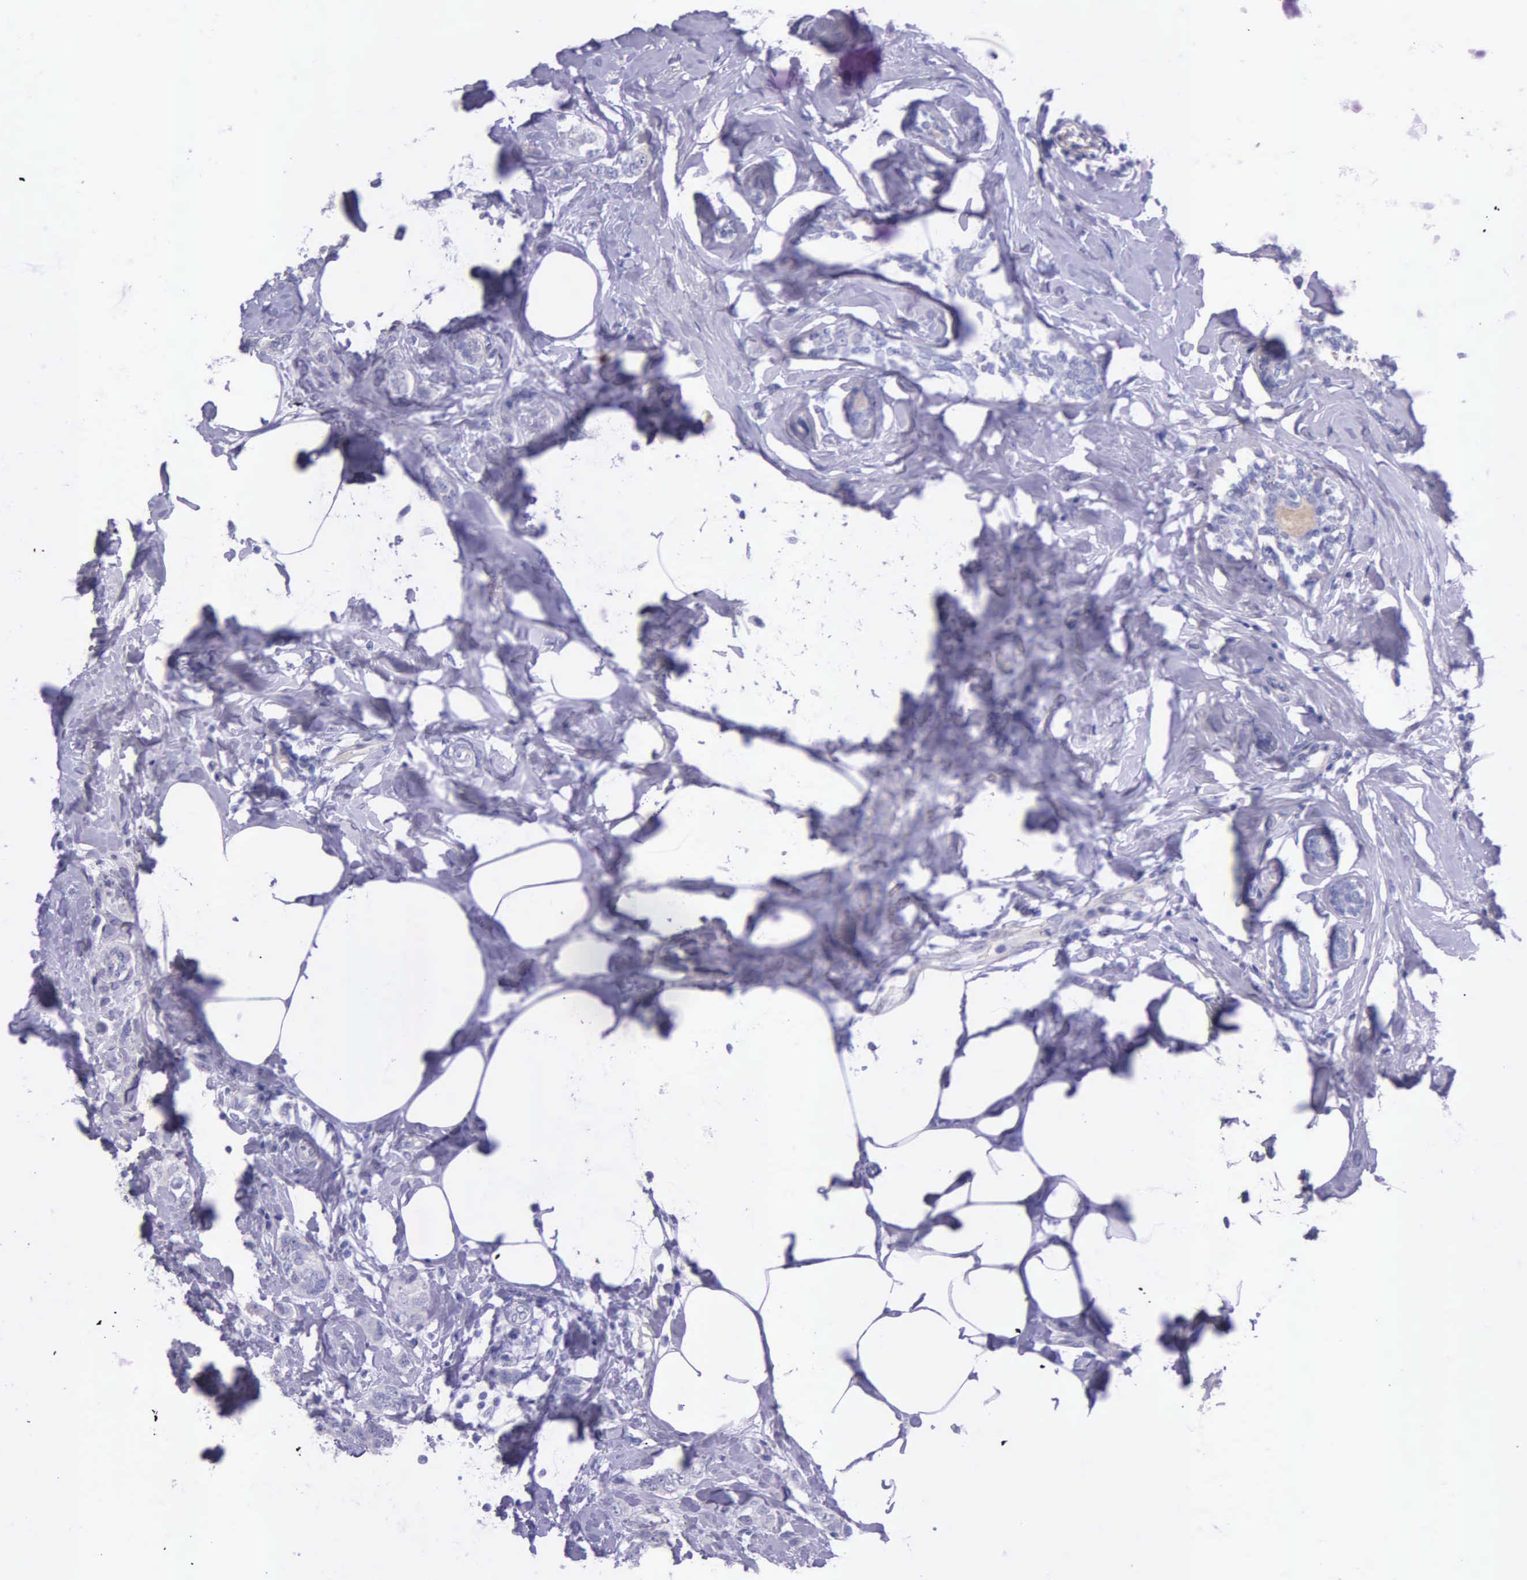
{"staining": {"intensity": "negative", "quantity": "none", "location": "none"}, "tissue": "breast cancer", "cell_type": "Tumor cells", "image_type": "cancer", "snomed": [{"axis": "morphology", "description": "Normal tissue, NOS"}, {"axis": "morphology", "description": "Duct carcinoma"}, {"axis": "topography", "description": "Breast"}], "caption": "DAB (3,3'-diaminobenzidine) immunohistochemical staining of breast cancer (intraductal carcinoma) reveals no significant expression in tumor cells.", "gene": "THSD7A", "patient": {"sex": "female", "age": 50}}